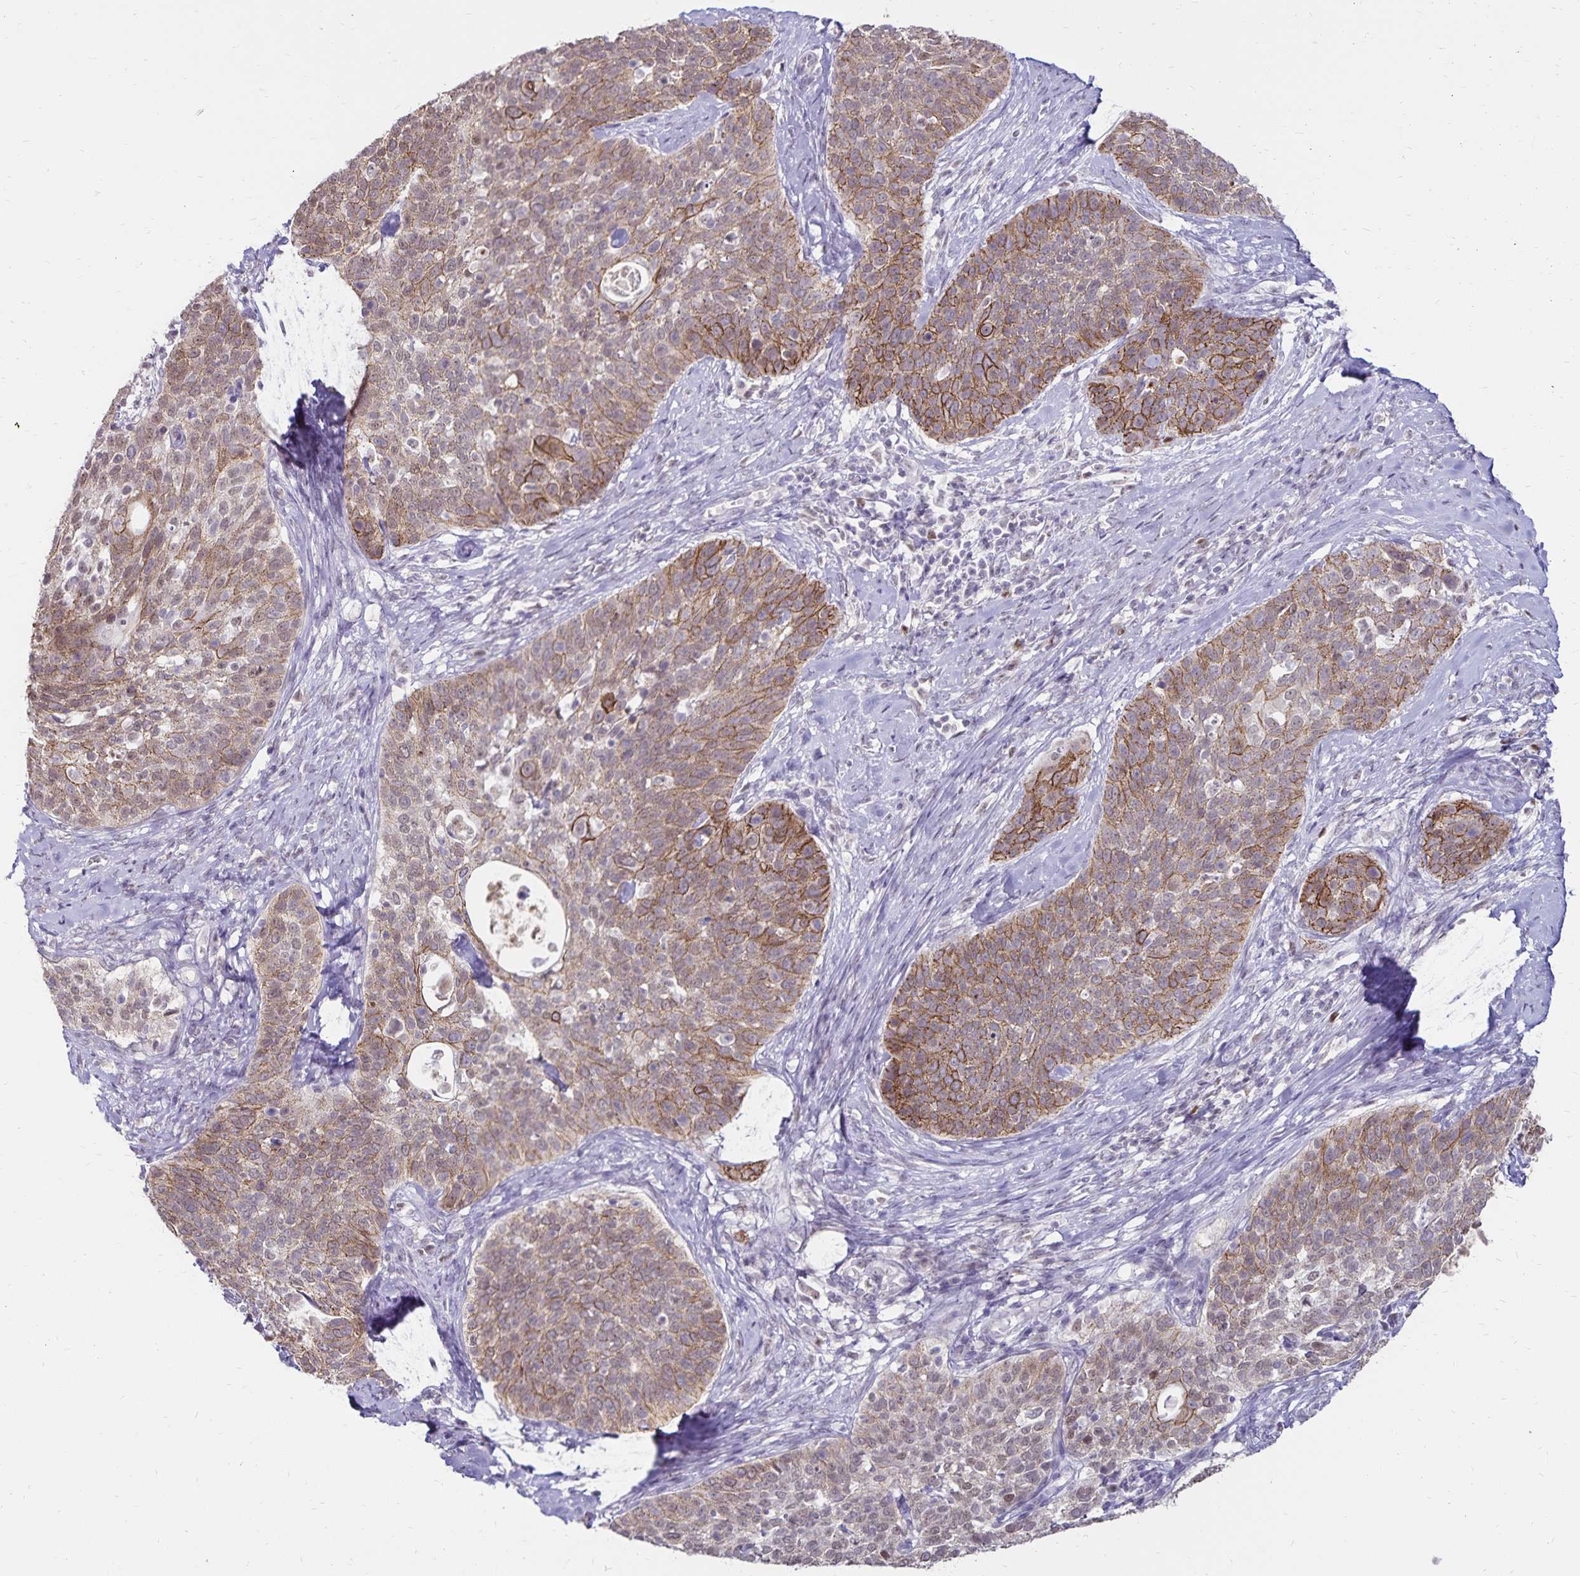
{"staining": {"intensity": "moderate", "quantity": ">75%", "location": "cytoplasmic/membranous,nuclear"}, "tissue": "cervical cancer", "cell_type": "Tumor cells", "image_type": "cancer", "snomed": [{"axis": "morphology", "description": "Squamous cell carcinoma, NOS"}, {"axis": "topography", "description": "Cervix"}], "caption": "Brown immunohistochemical staining in human cervical squamous cell carcinoma reveals moderate cytoplasmic/membranous and nuclear positivity in about >75% of tumor cells.", "gene": "POLB", "patient": {"sex": "female", "age": 69}}